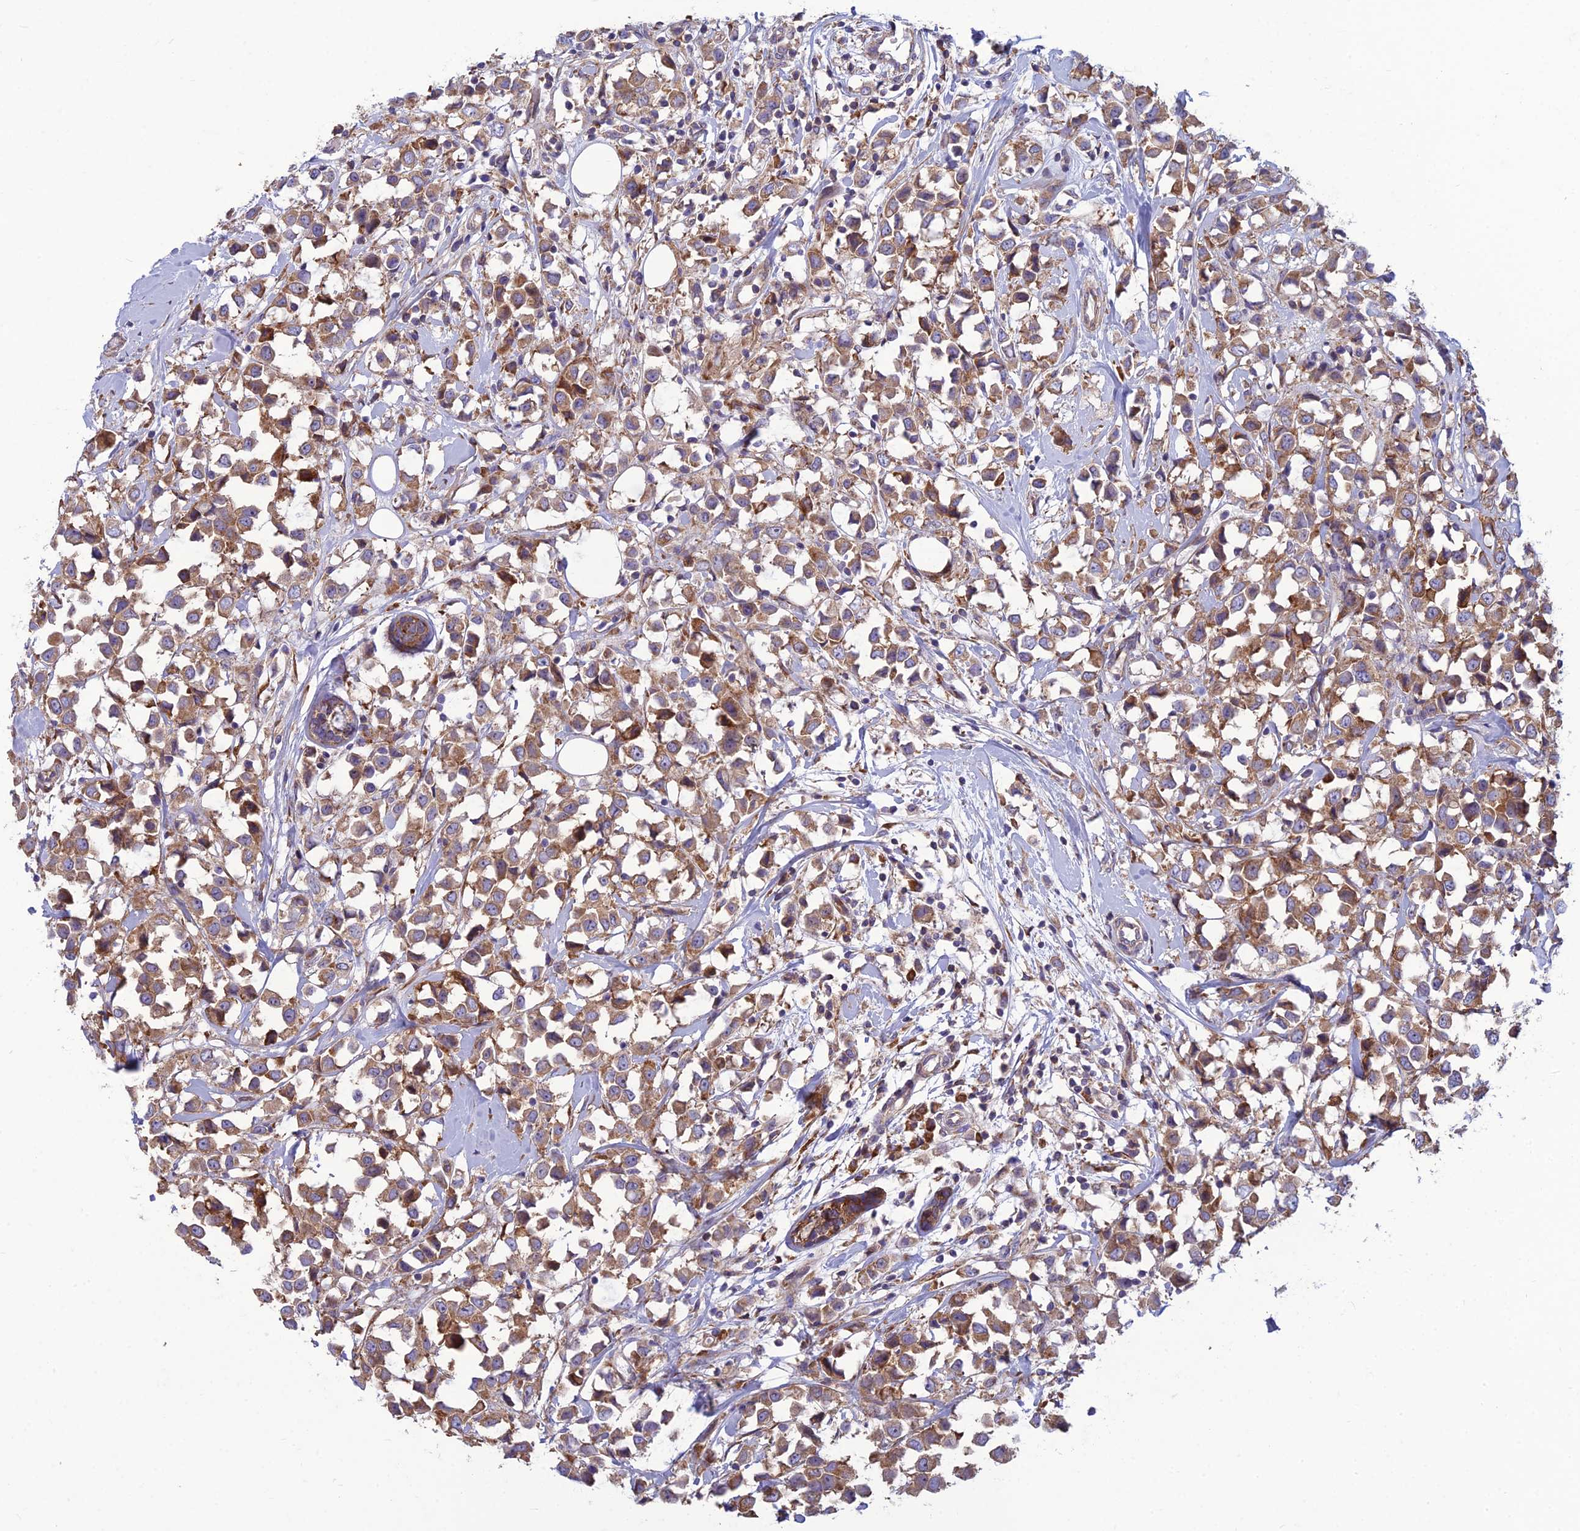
{"staining": {"intensity": "moderate", "quantity": ">75%", "location": "cytoplasmic/membranous"}, "tissue": "breast cancer", "cell_type": "Tumor cells", "image_type": "cancer", "snomed": [{"axis": "morphology", "description": "Duct carcinoma"}, {"axis": "topography", "description": "Breast"}], "caption": "Protein expression analysis of infiltrating ductal carcinoma (breast) displays moderate cytoplasmic/membranous positivity in approximately >75% of tumor cells. (DAB IHC, brown staining for protein, blue staining for nuclei).", "gene": "RPL17-C18orf32", "patient": {"sex": "female", "age": 61}}